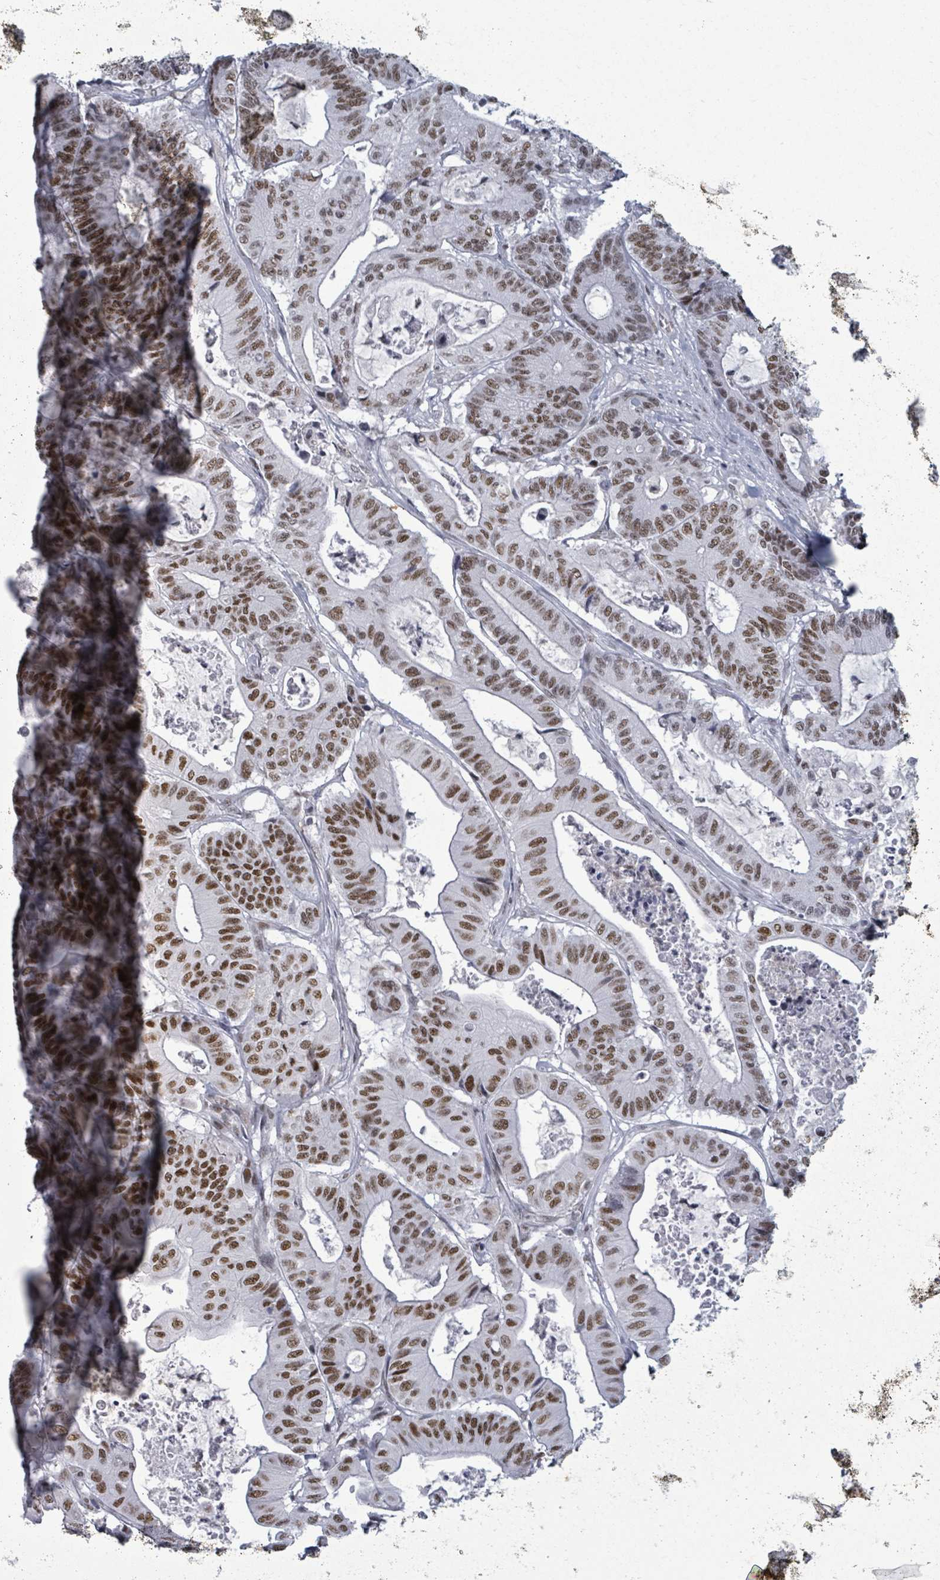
{"staining": {"intensity": "moderate", "quantity": ">75%", "location": "nuclear"}, "tissue": "colorectal cancer", "cell_type": "Tumor cells", "image_type": "cancer", "snomed": [{"axis": "morphology", "description": "Adenocarcinoma, NOS"}, {"axis": "topography", "description": "Colon"}], "caption": "Human colorectal adenocarcinoma stained for a protein (brown) exhibits moderate nuclear positive staining in approximately >75% of tumor cells.", "gene": "ERCC5", "patient": {"sex": "female", "age": 84}}